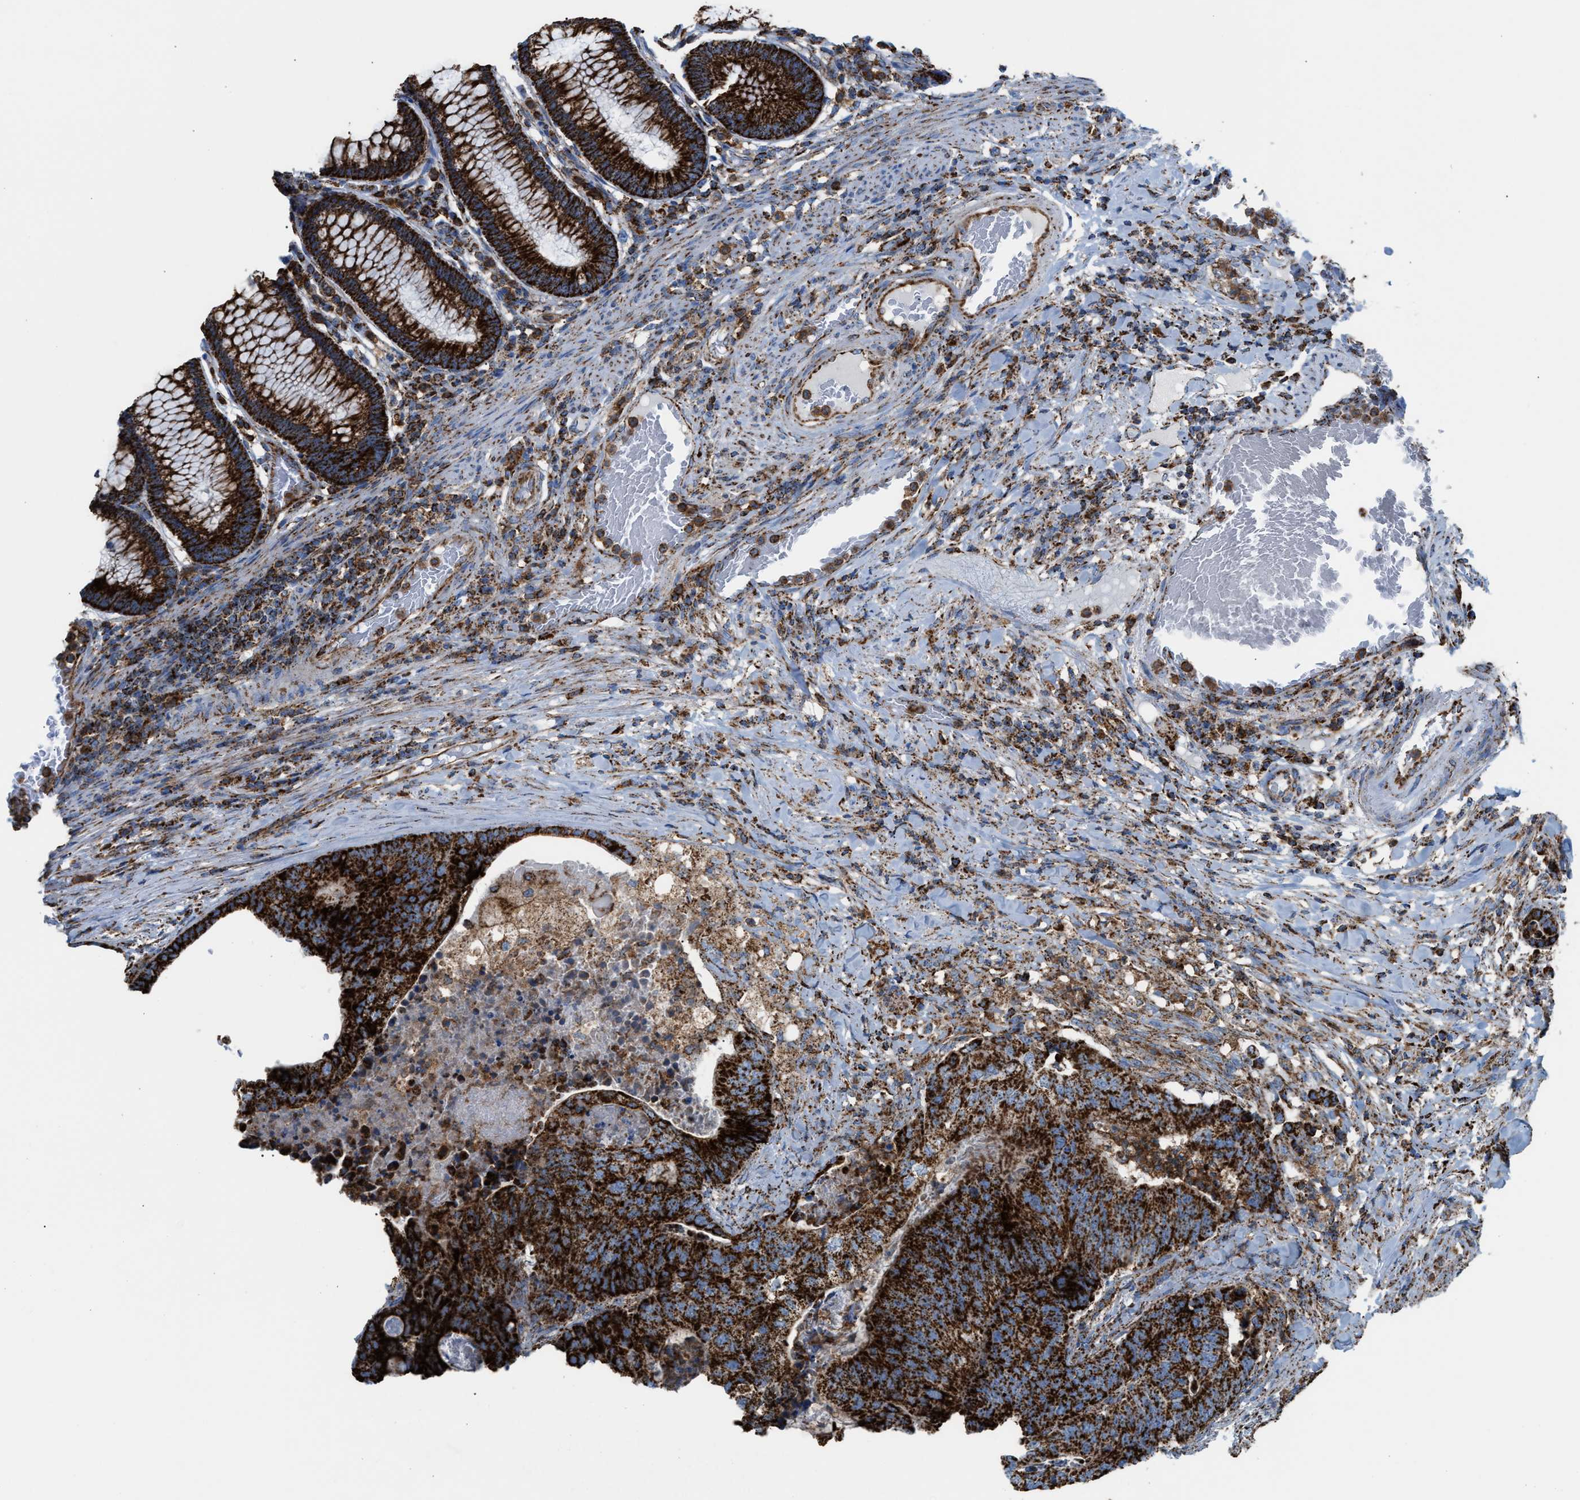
{"staining": {"intensity": "strong", "quantity": ">75%", "location": "cytoplasmic/membranous"}, "tissue": "colorectal cancer", "cell_type": "Tumor cells", "image_type": "cancer", "snomed": [{"axis": "morphology", "description": "Adenocarcinoma, NOS"}, {"axis": "topography", "description": "Colon"}], "caption": "Colorectal cancer (adenocarcinoma) was stained to show a protein in brown. There is high levels of strong cytoplasmic/membranous staining in about >75% of tumor cells.", "gene": "ECHS1", "patient": {"sex": "female", "age": 67}}